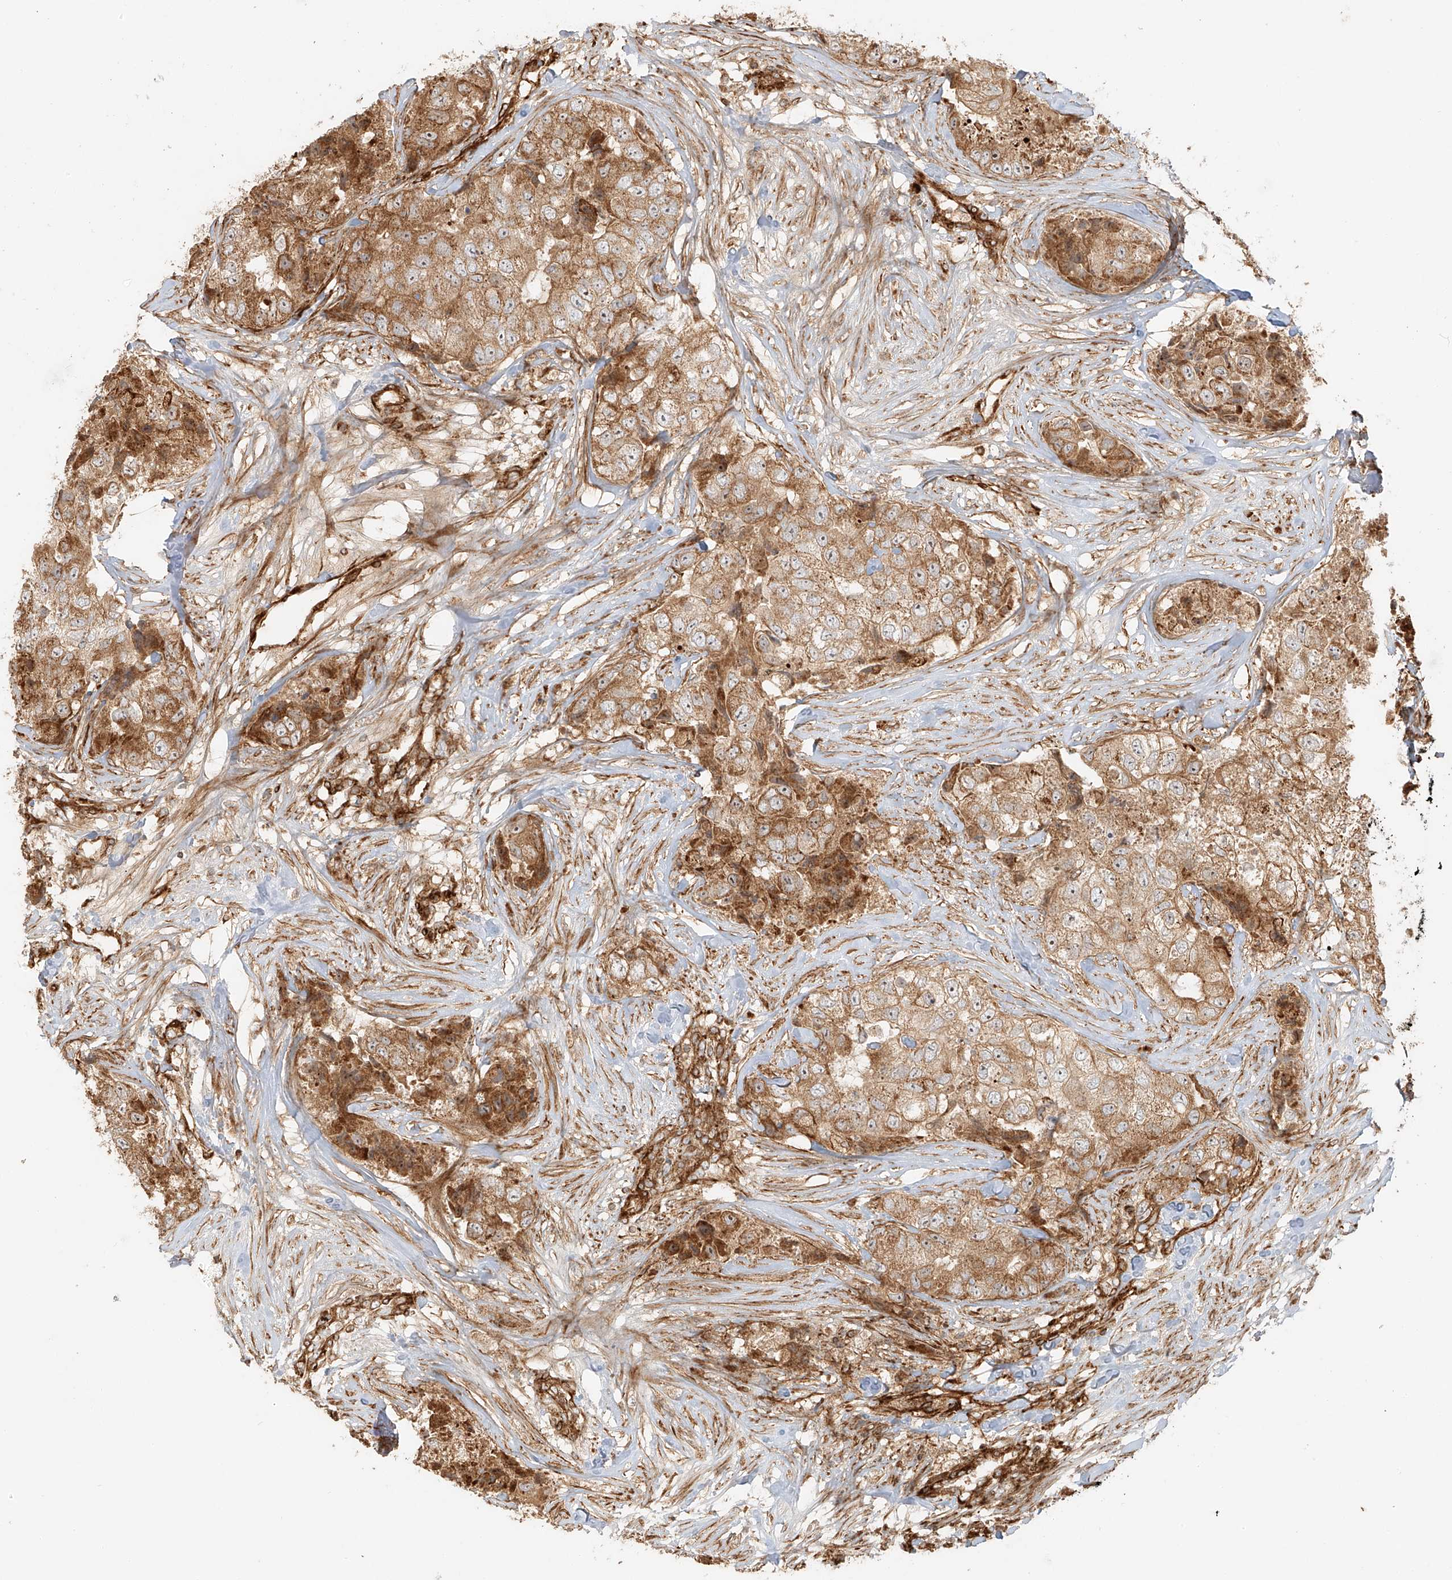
{"staining": {"intensity": "moderate", "quantity": ">75%", "location": "cytoplasmic/membranous"}, "tissue": "breast cancer", "cell_type": "Tumor cells", "image_type": "cancer", "snomed": [{"axis": "morphology", "description": "Duct carcinoma"}, {"axis": "topography", "description": "Breast"}], "caption": "Brown immunohistochemical staining in human breast cancer reveals moderate cytoplasmic/membranous staining in approximately >75% of tumor cells.", "gene": "MIPEP", "patient": {"sex": "female", "age": 62}}